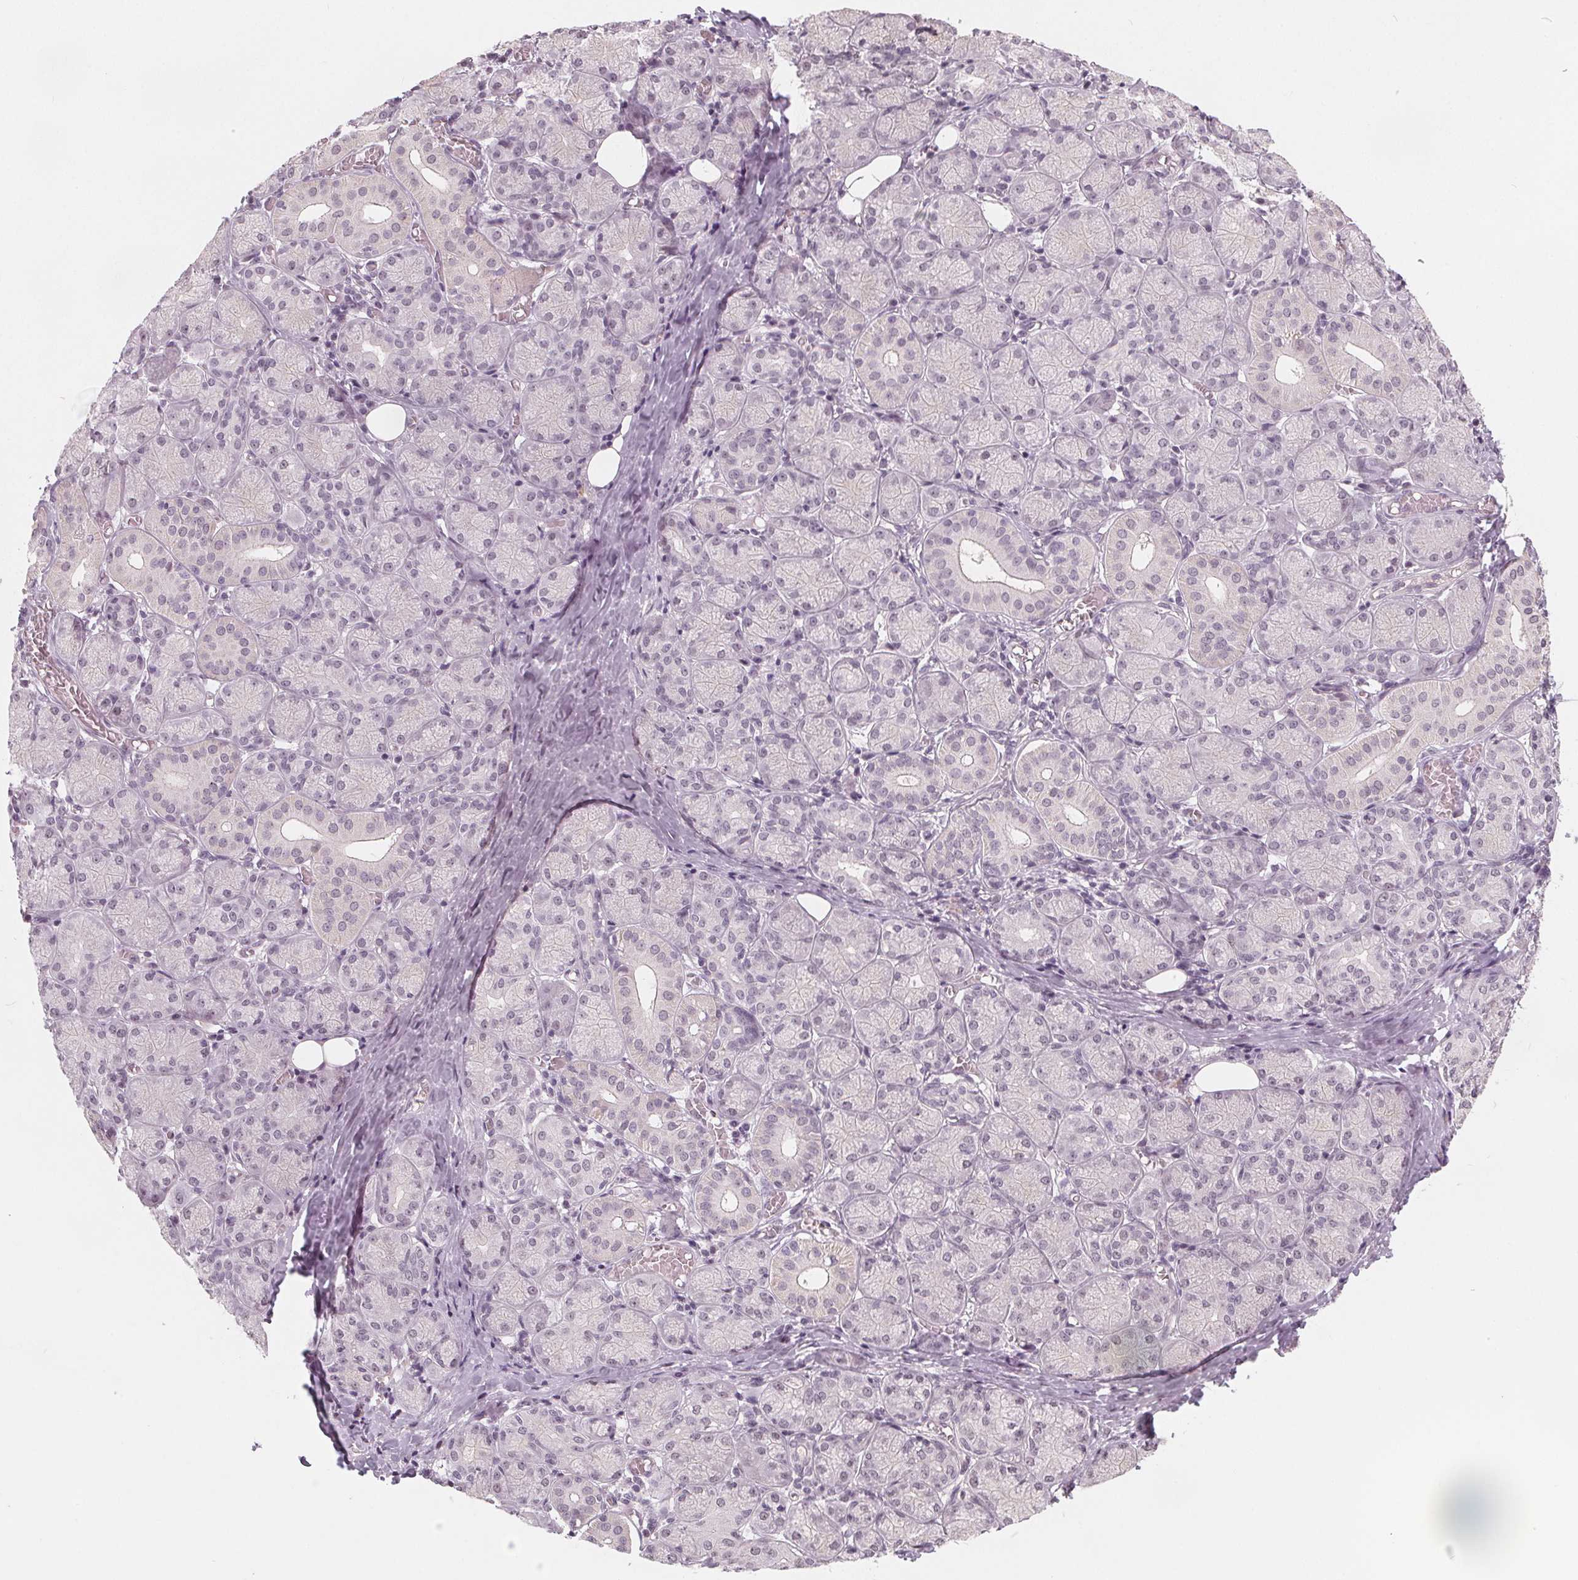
{"staining": {"intensity": "weak", "quantity": "25%-75%", "location": "cytoplasmic/membranous,nuclear"}, "tissue": "salivary gland", "cell_type": "Glandular cells", "image_type": "normal", "snomed": [{"axis": "morphology", "description": "Normal tissue, NOS"}, {"axis": "topography", "description": "Salivary gland"}, {"axis": "topography", "description": "Peripheral nerve tissue"}], "caption": "This is an image of immunohistochemistry (IHC) staining of benign salivary gland, which shows weak expression in the cytoplasmic/membranous,nuclear of glandular cells.", "gene": "NUP210L", "patient": {"sex": "female", "age": 24}}